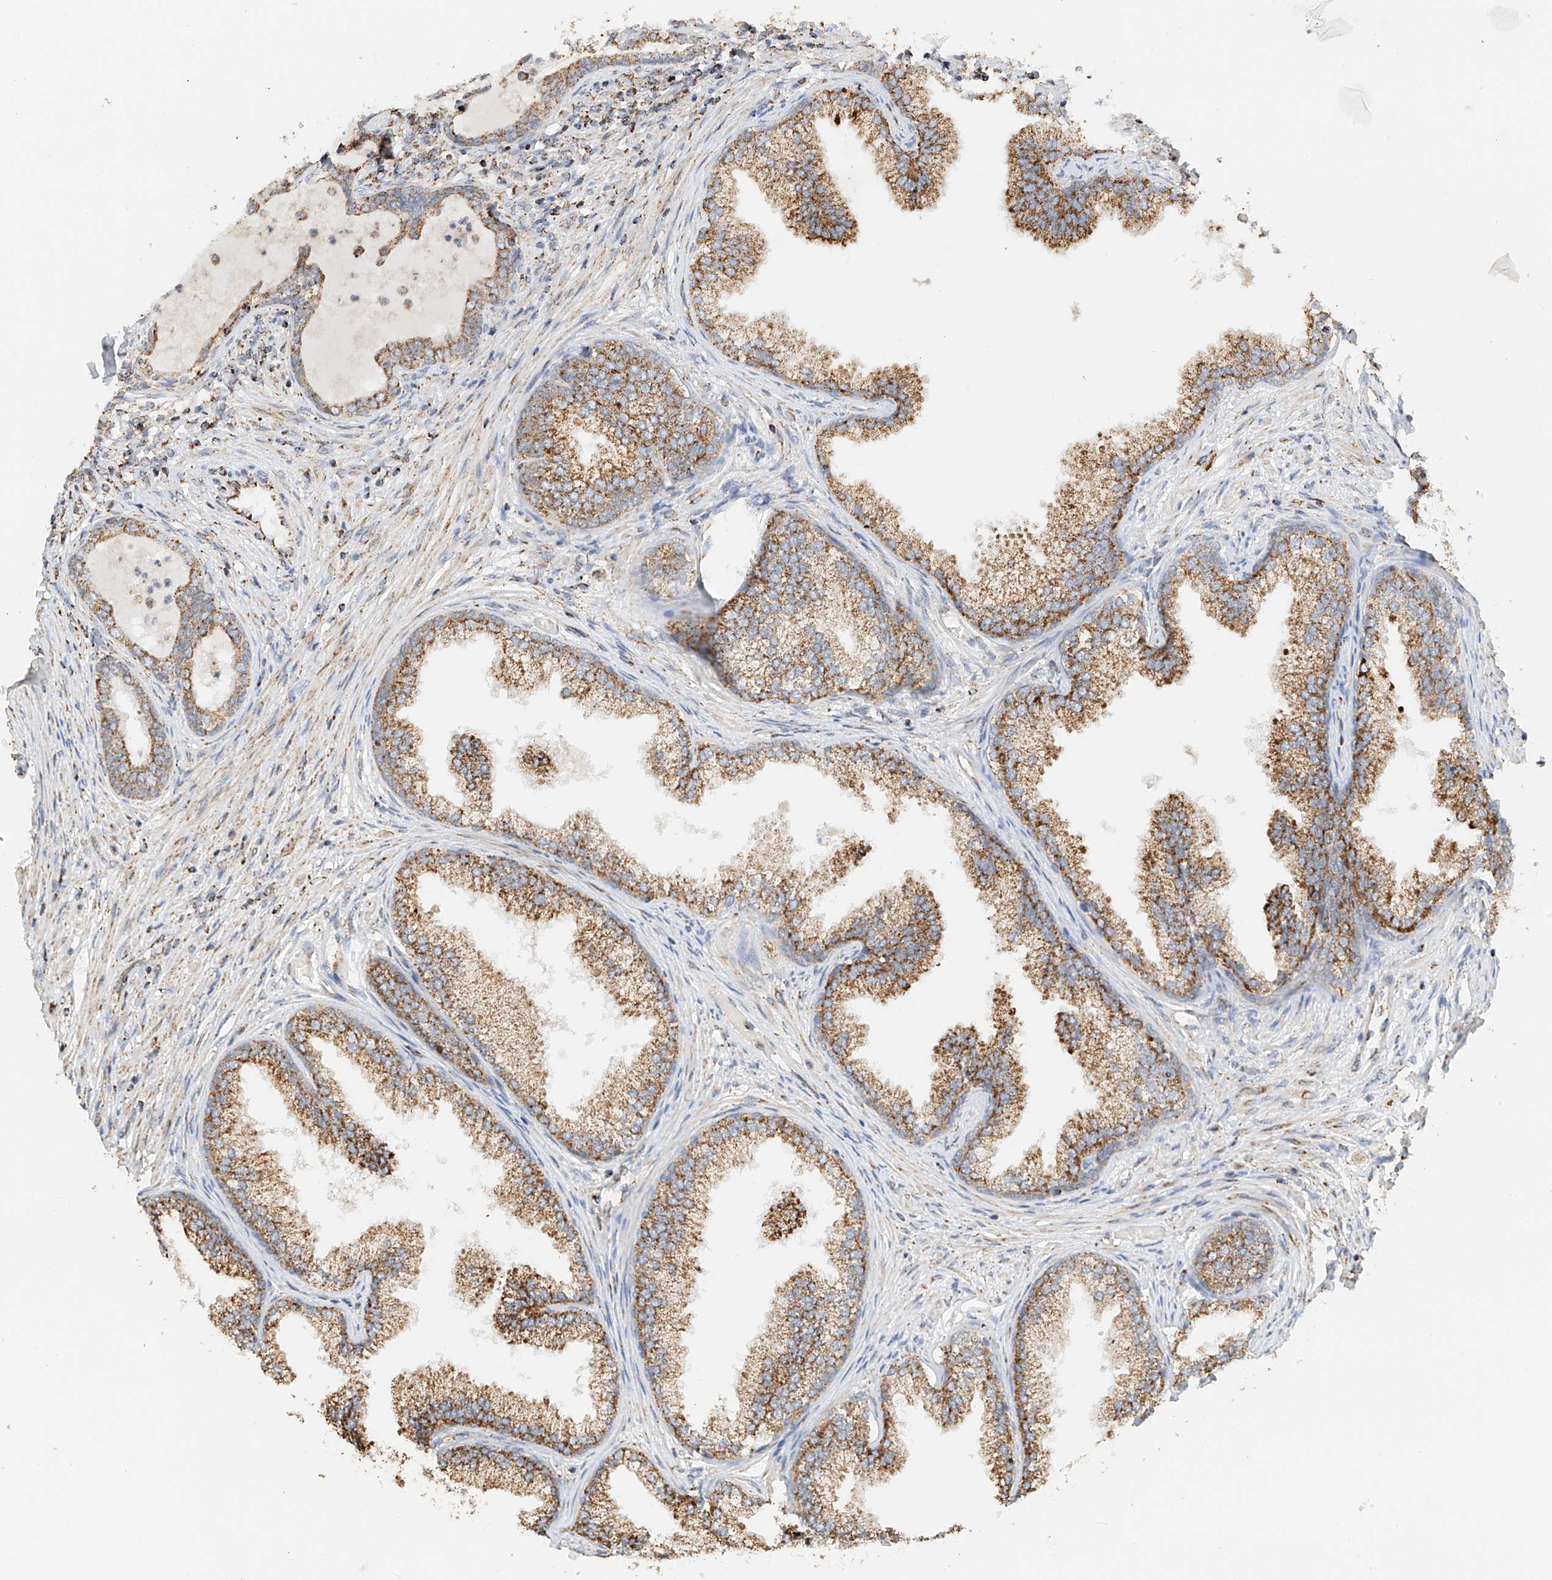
{"staining": {"intensity": "moderate", "quantity": ">75%", "location": "cytoplasmic/membranous"}, "tissue": "prostate", "cell_type": "Glandular cells", "image_type": "normal", "snomed": [{"axis": "morphology", "description": "Normal tissue, NOS"}, {"axis": "topography", "description": "Prostate"}], "caption": "This image demonstrates immunohistochemistry staining of normal human prostate, with medium moderate cytoplasmic/membranous staining in approximately >75% of glandular cells.", "gene": "YIPF7", "patient": {"sex": "male", "age": 76}}